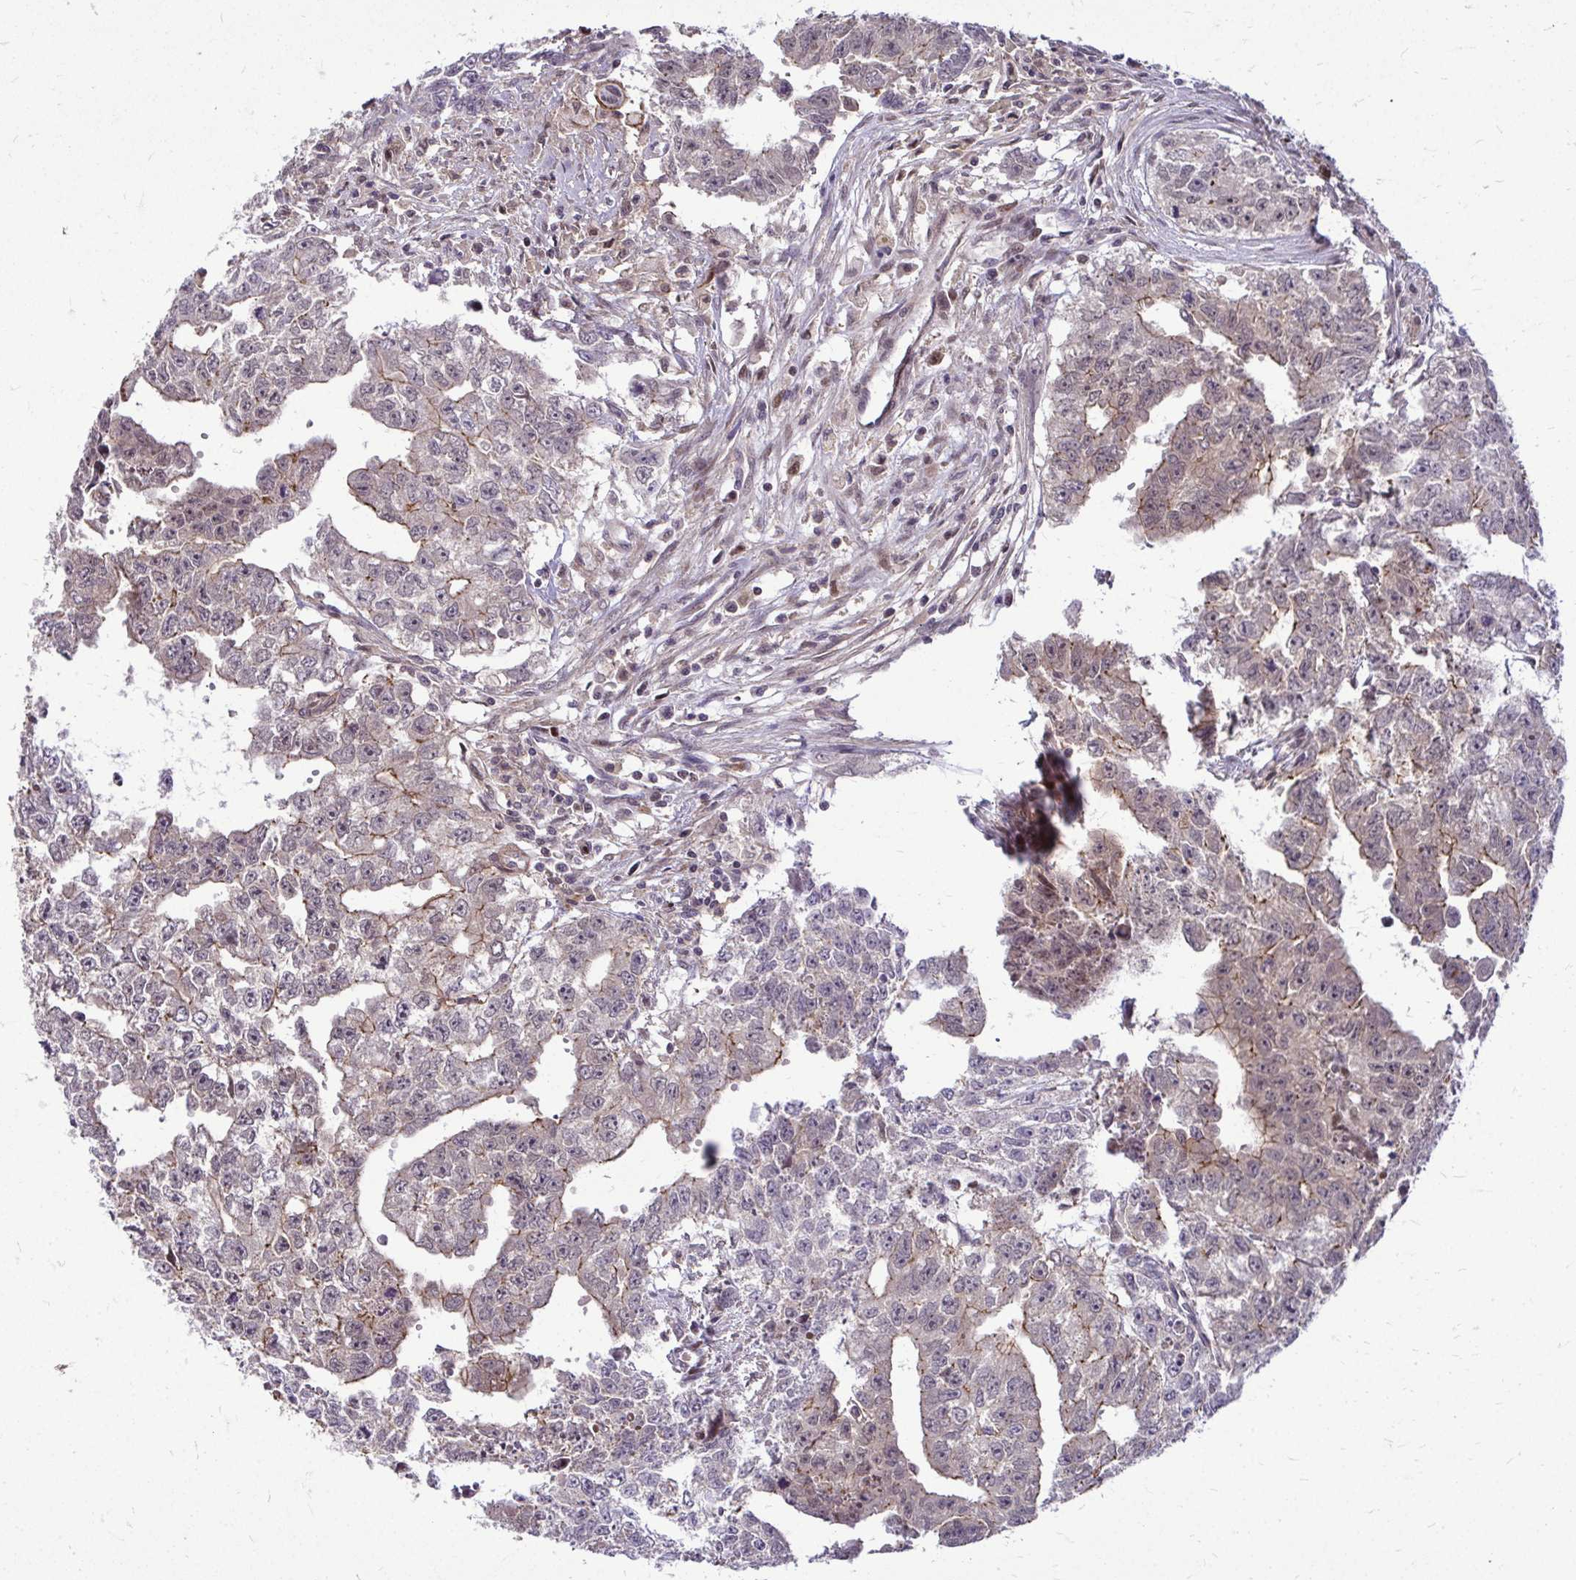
{"staining": {"intensity": "weak", "quantity": "<25%", "location": "cytoplasmic/membranous"}, "tissue": "testis cancer", "cell_type": "Tumor cells", "image_type": "cancer", "snomed": [{"axis": "morphology", "description": "Carcinoma, Embryonal, NOS"}, {"axis": "morphology", "description": "Teratoma, malignant, NOS"}, {"axis": "topography", "description": "Testis"}], "caption": "An immunohistochemistry (IHC) micrograph of testis cancer (malignant teratoma) is shown. There is no staining in tumor cells of testis cancer (malignant teratoma).", "gene": "TRIP6", "patient": {"sex": "male", "age": 24}}